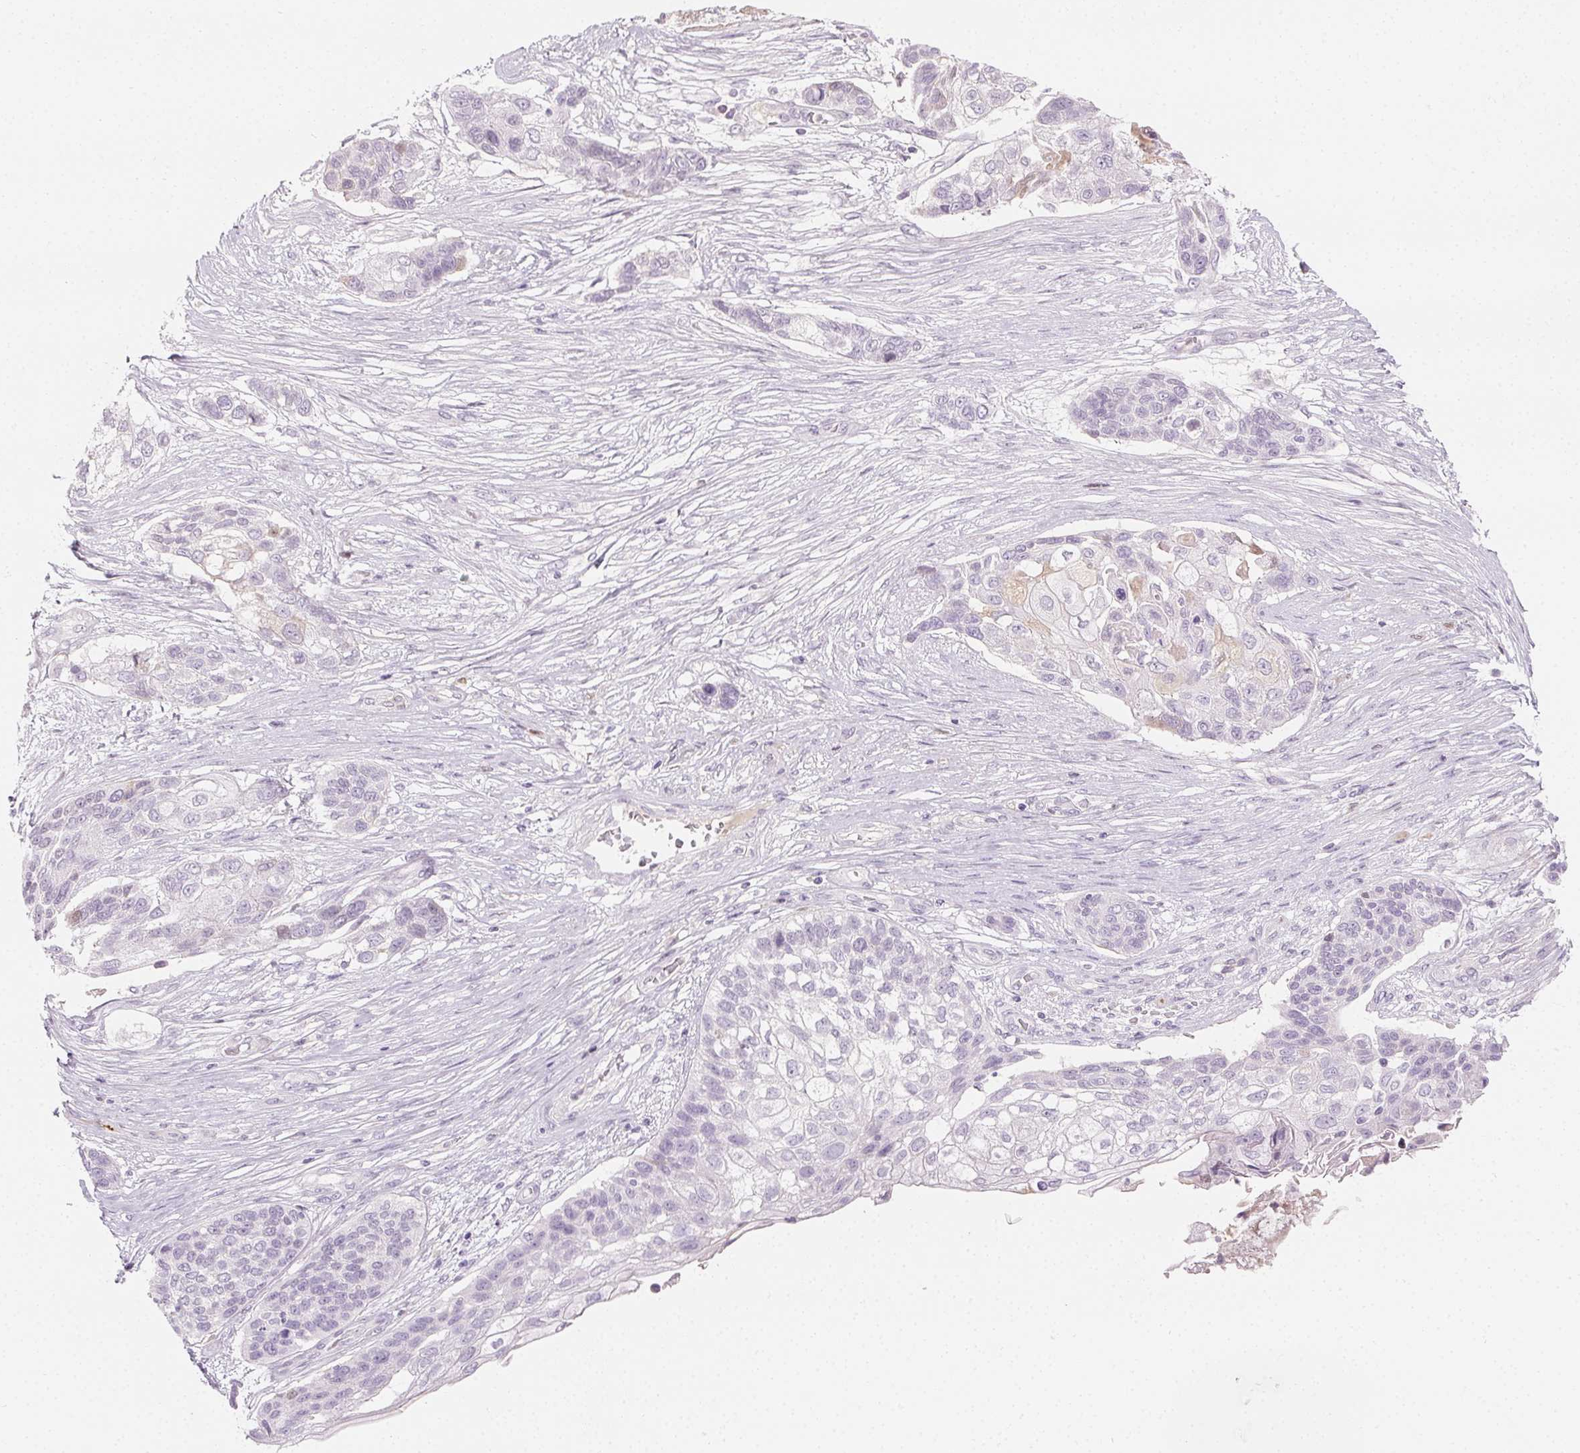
{"staining": {"intensity": "negative", "quantity": "none", "location": "none"}, "tissue": "lung cancer", "cell_type": "Tumor cells", "image_type": "cancer", "snomed": [{"axis": "morphology", "description": "Squamous cell carcinoma, NOS"}, {"axis": "topography", "description": "Lung"}], "caption": "The immunohistochemistry micrograph has no significant staining in tumor cells of lung squamous cell carcinoma tissue.", "gene": "AFM", "patient": {"sex": "male", "age": 69}}